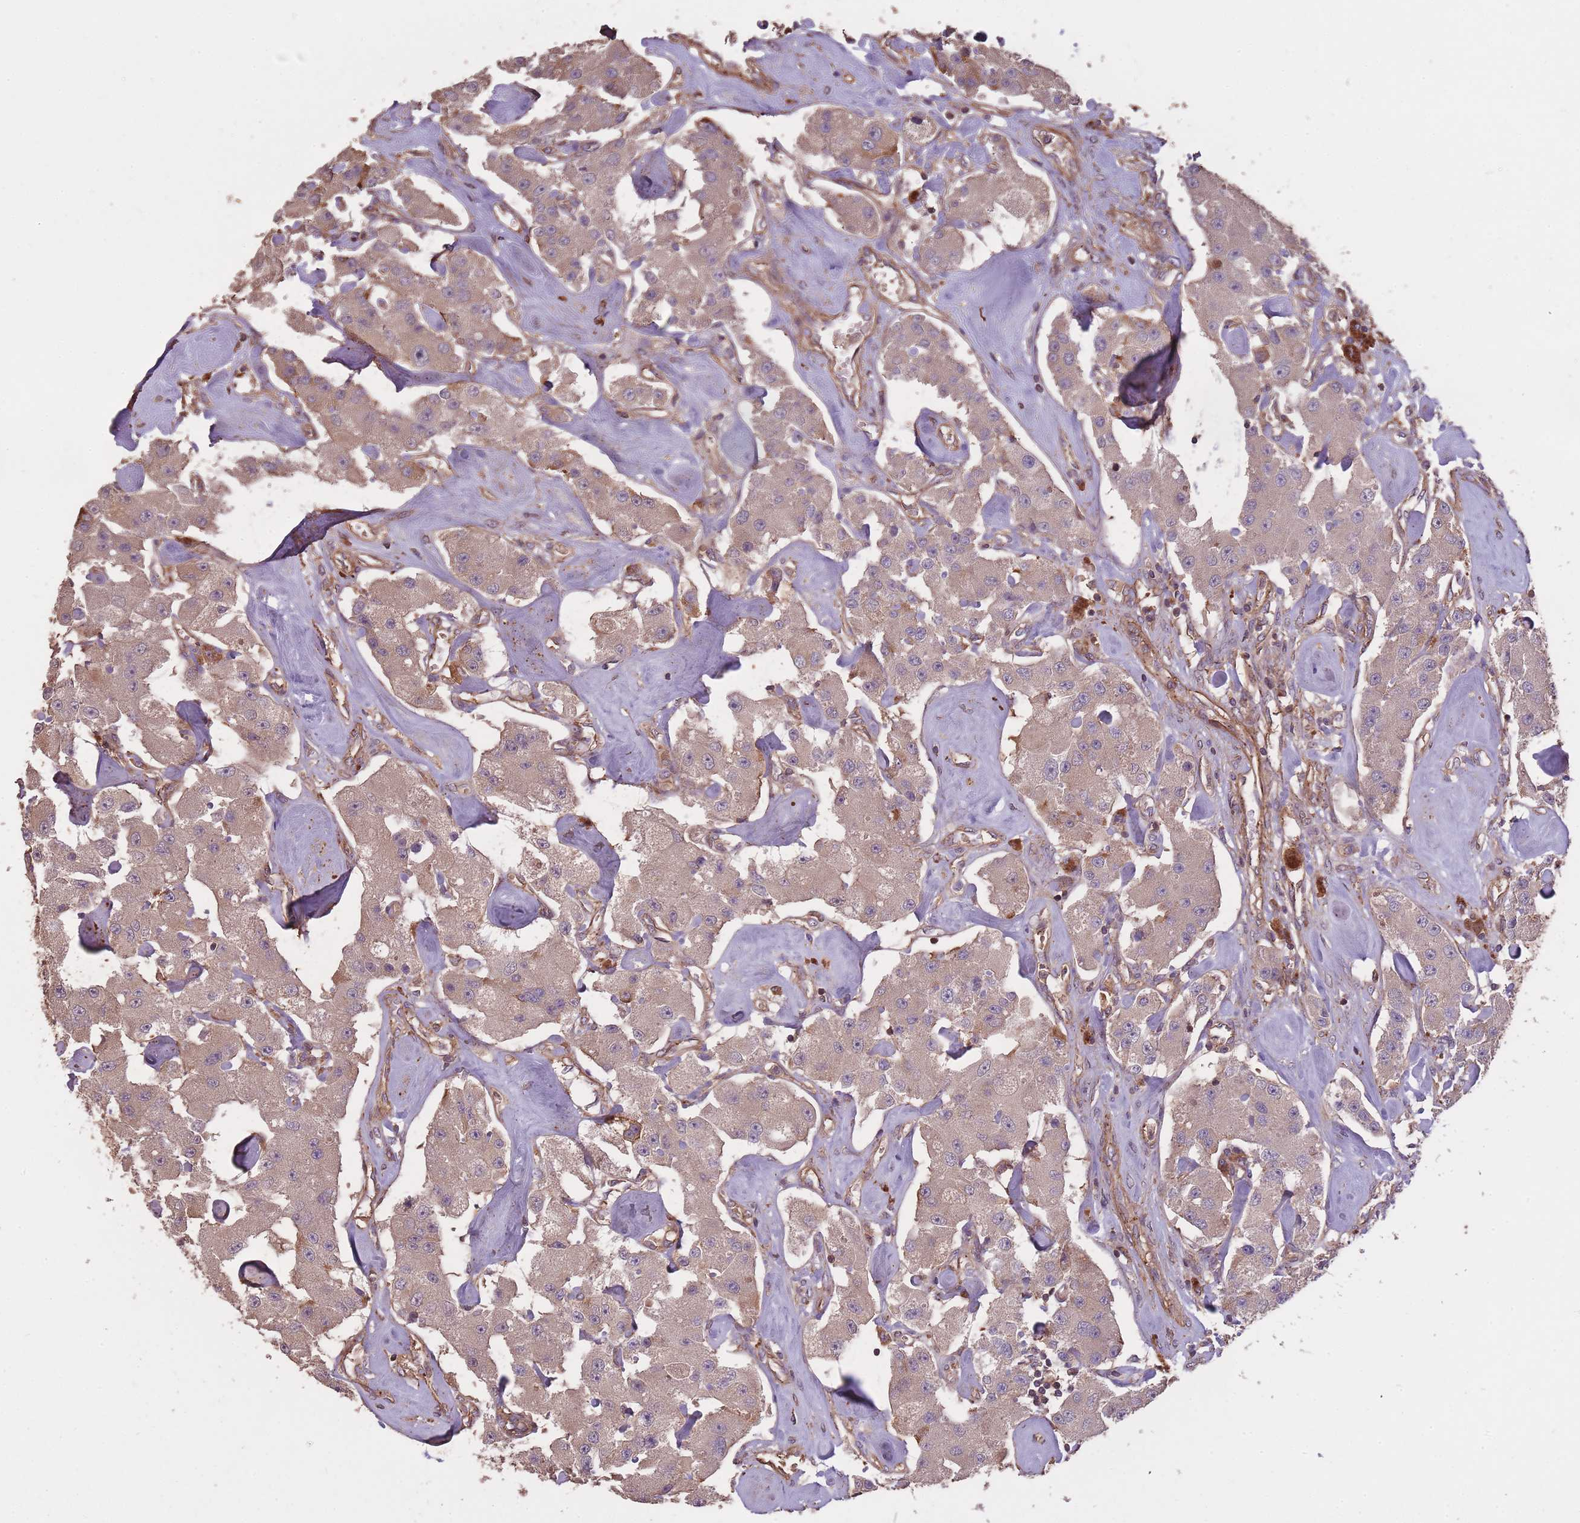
{"staining": {"intensity": "weak", "quantity": ">75%", "location": "cytoplasmic/membranous"}, "tissue": "carcinoid", "cell_type": "Tumor cells", "image_type": "cancer", "snomed": [{"axis": "morphology", "description": "Carcinoid, malignant, NOS"}, {"axis": "topography", "description": "Pancreas"}], "caption": "Immunohistochemical staining of human malignant carcinoid exhibits low levels of weak cytoplasmic/membranous staining in about >75% of tumor cells.", "gene": "ARMH3", "patient": {"sex": "male", "age": 41}}